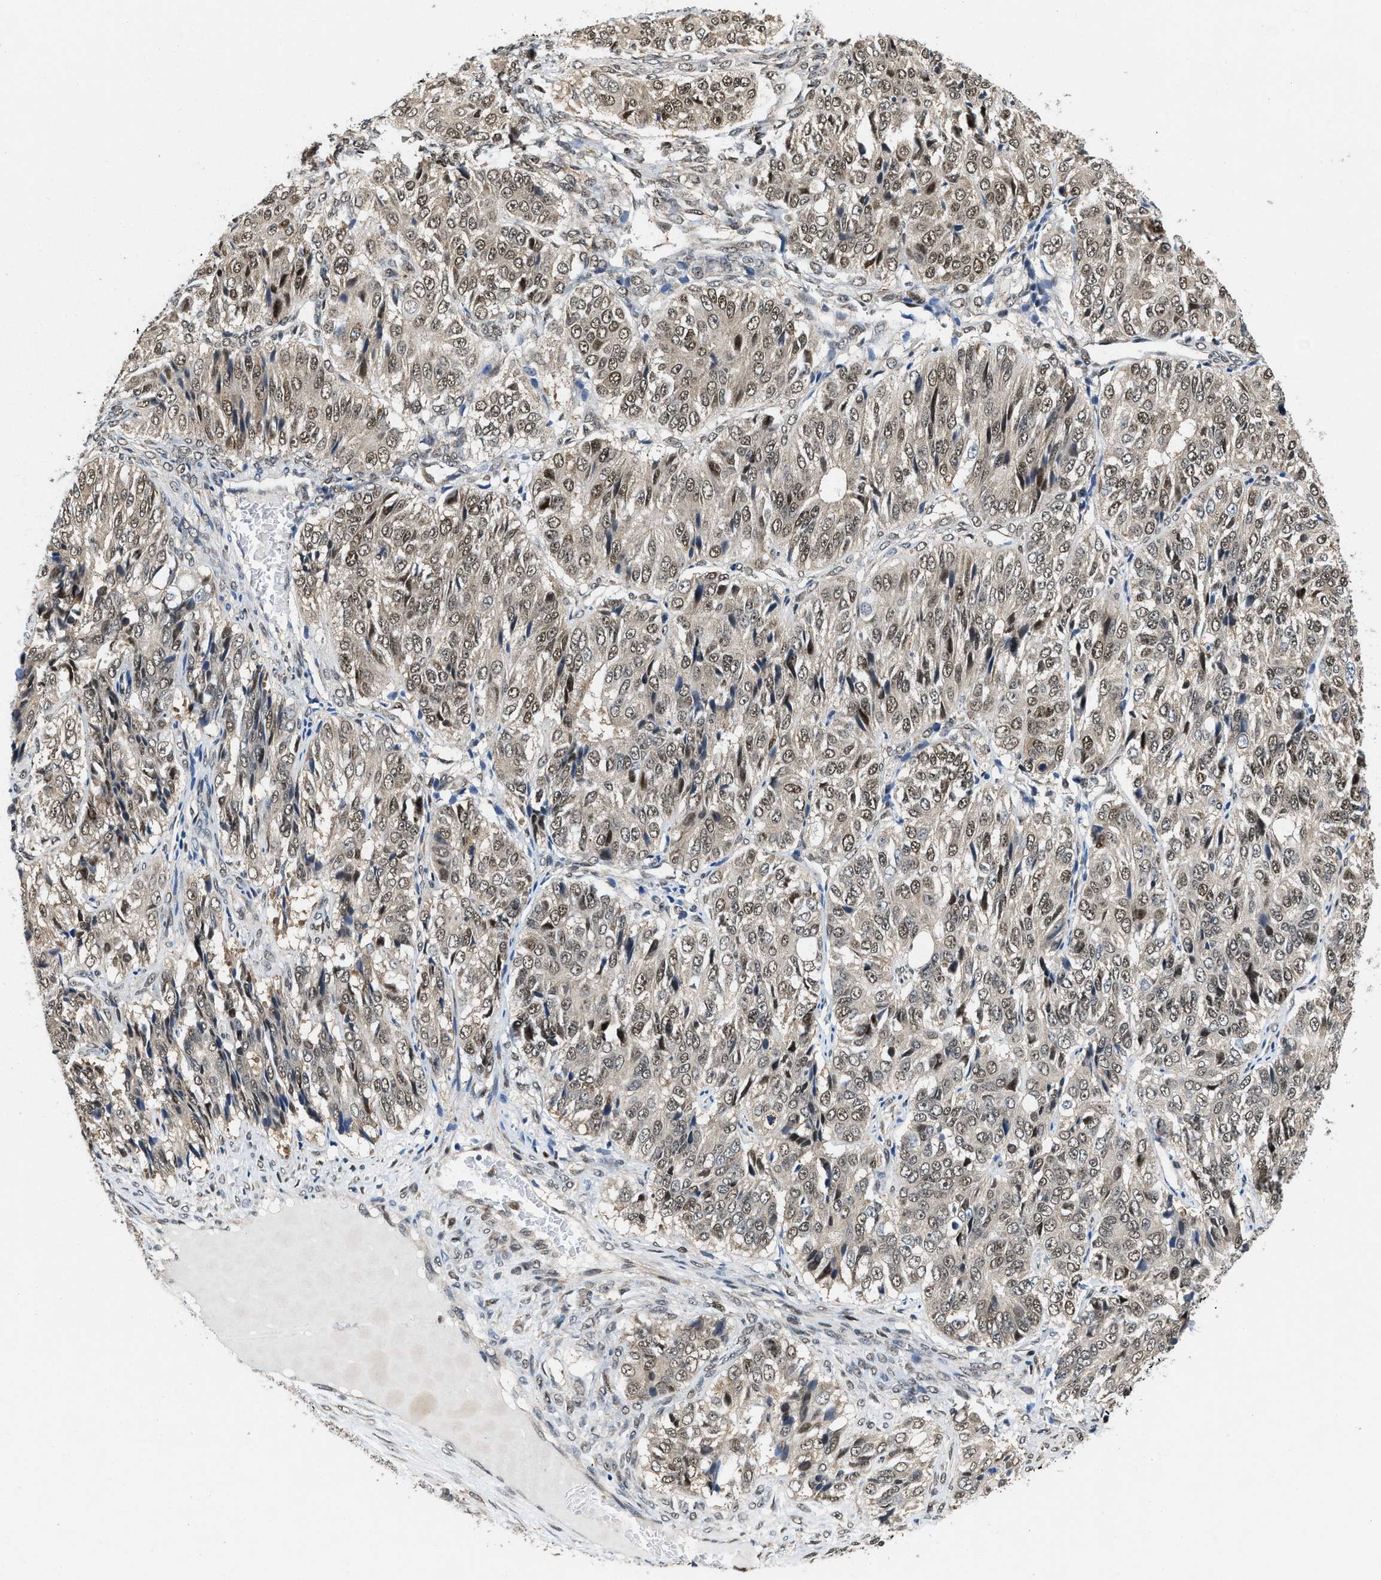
{"staining": {"intensity": "weak", "quantity": ">75%", "location": "nuclear"}, "tissue": "ovarian cancer", "cell_type": "Tumor cells", "image_type": "cancer", "snomed": [{"axis": "morphology", "description": "Carcinoma, endometroid"}, {"axis": "topography", "description": "Ovary"}], "caption": "Immunohistochemical staining of human ovarian endometroid carcinoma displays weak nuclear protein expression in approximately >75% of tumor cells.", "gene": "ATF7IP", "patient": {"sex": "female", "age": 51}}